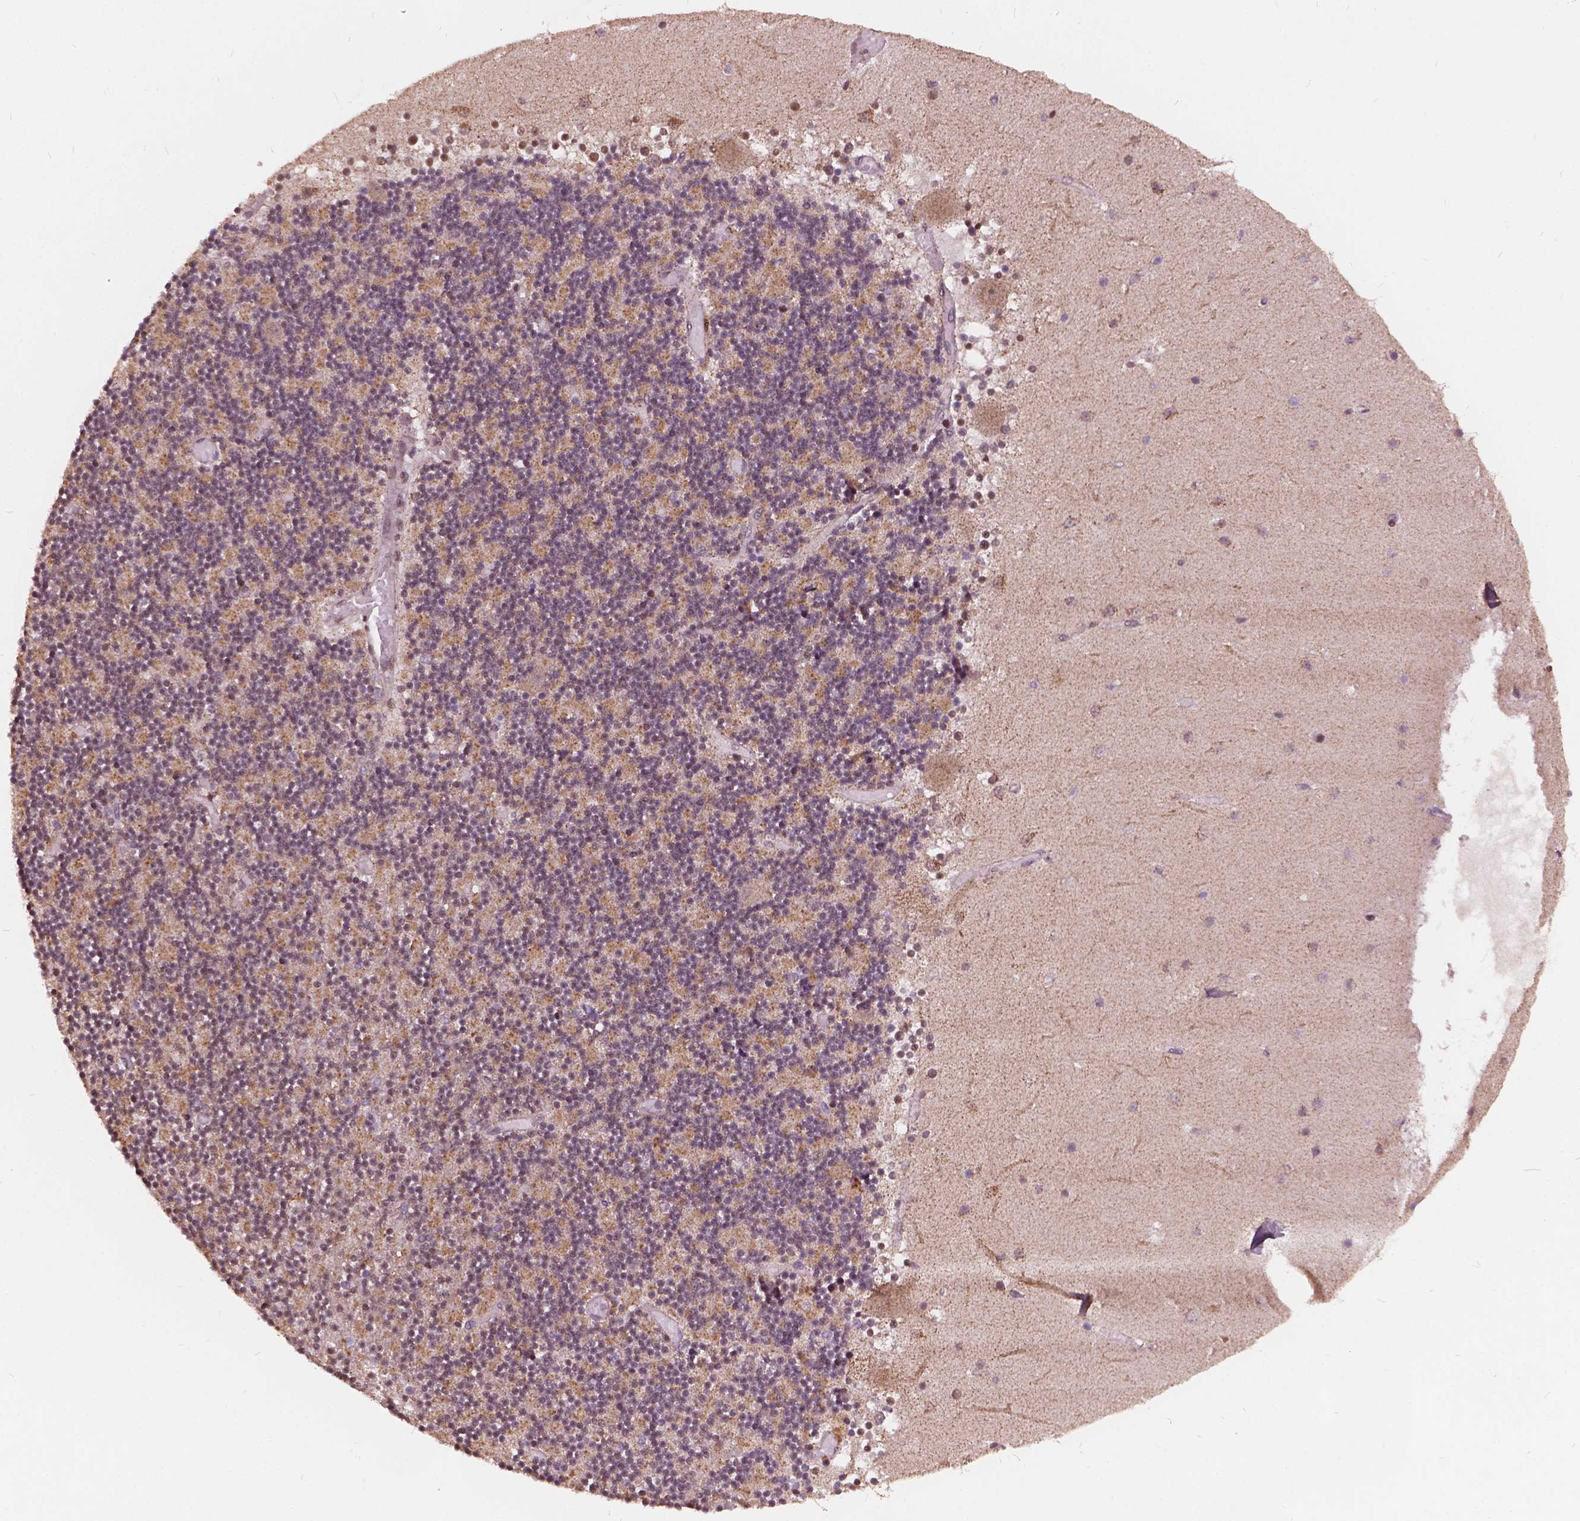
{"staining": {"intensity": "weak", "quantity": ">75%", "location": "cytoplasmic/membranous,nuclear"}, "tissue": "cerebellum", "cell_type": "Cells in granular layer", "image_type": "normal", "snomed": [{"axis": "morphology", "description": "Normal tissue, NOS"}, {"axis": "topography", "description": "Cerebellum"}], "caption": "Weak cytoplasmic/membranous,nuclear staining for a protein is identified in approximately >75% of cells in granular layer of unremarkable cerebellum using IHC.", "gene": "GPS2", "patient": {"sex": "female", "age": 28}}